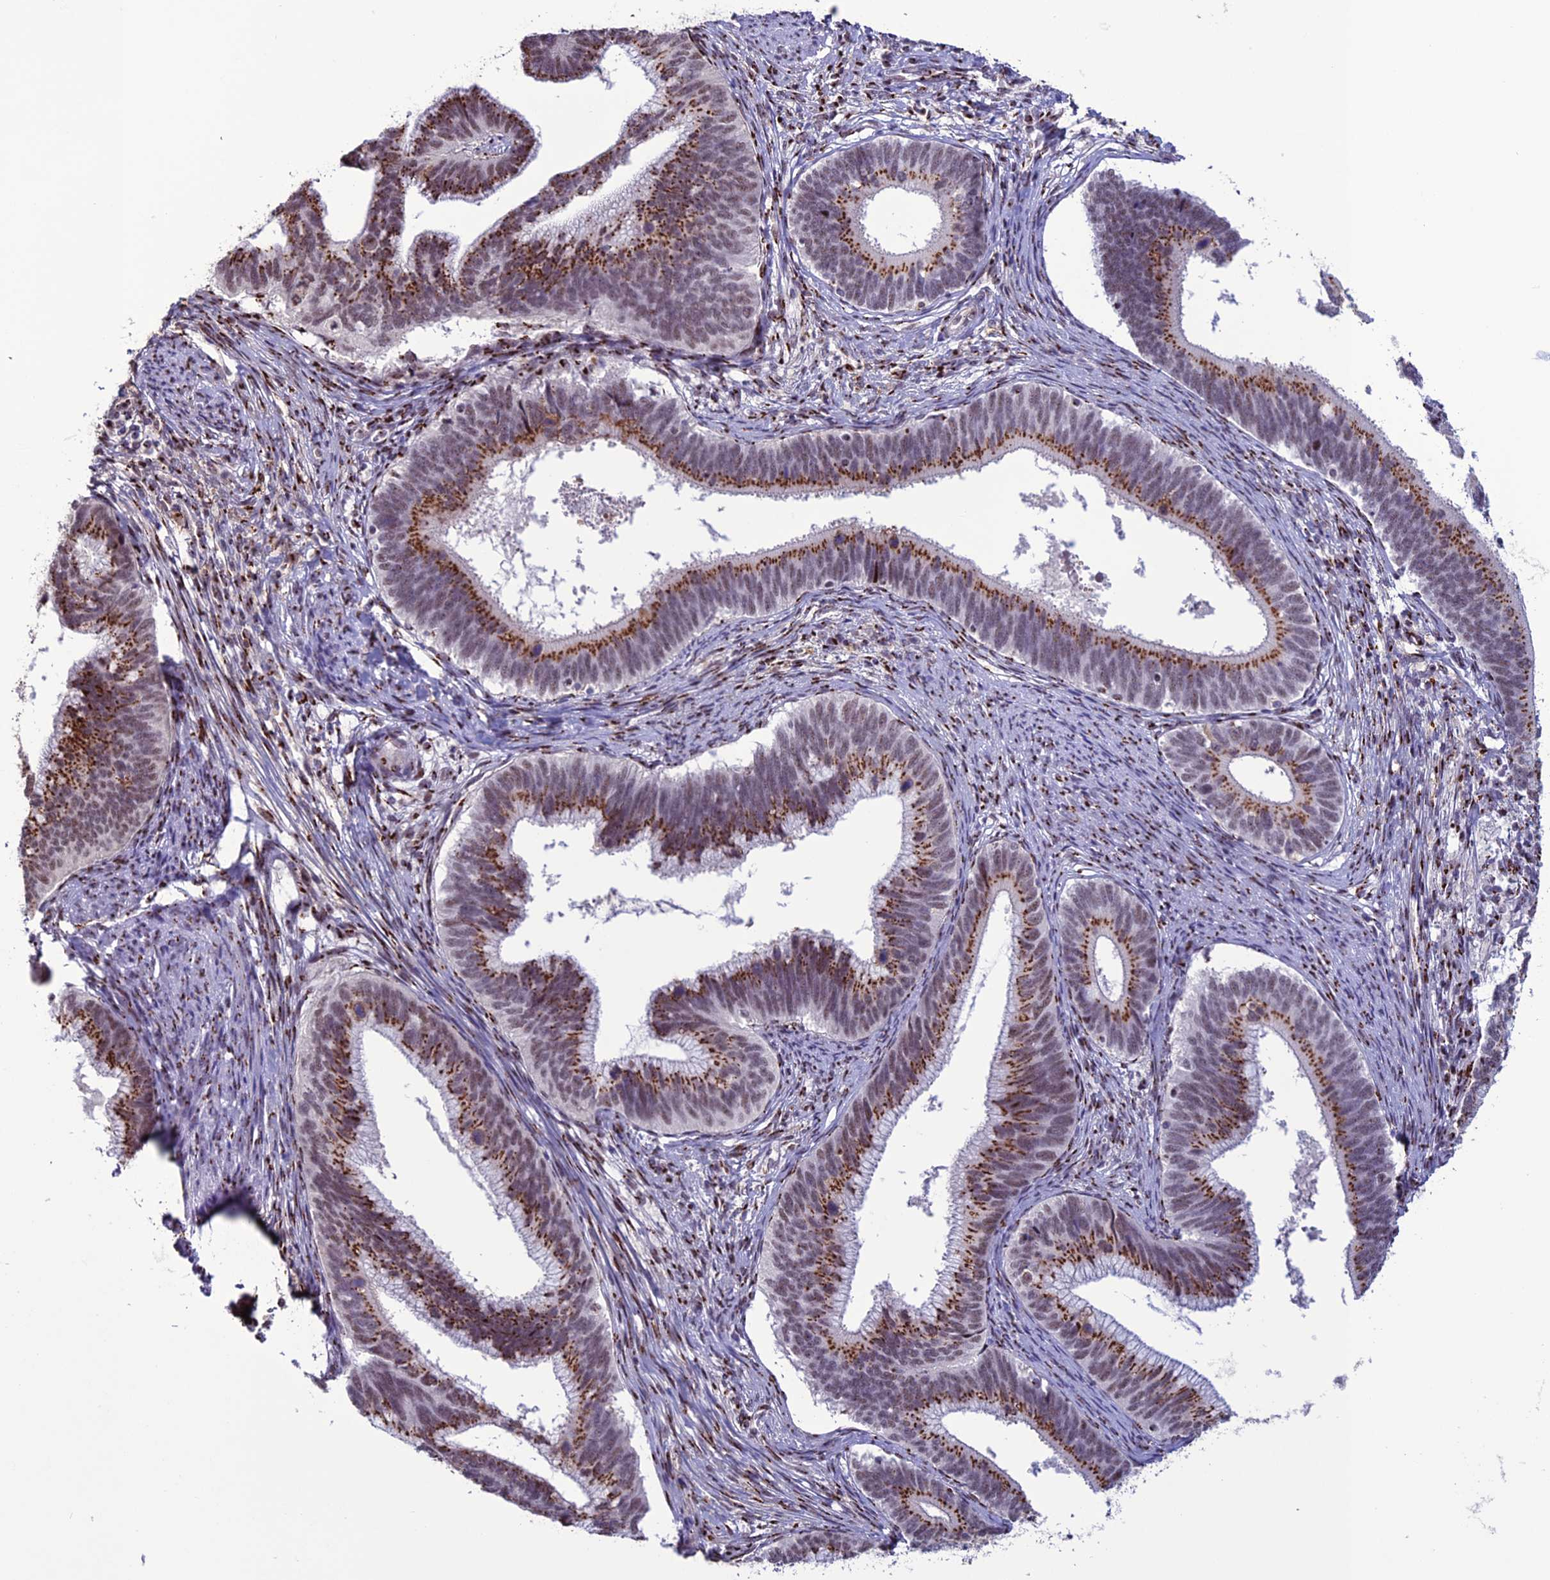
{"staining": {"intensity": "strong", "quantity": ">75%", "location": "cytoplasmic/membranous"}, "tissue": "cervical cancer", "cell_type": "Tumor cells", "image_type": "cancer", "snomed": [{"axis": "morphology", "description": "Adenocarcinoma, NOS"}, {"axis": "topography", "description": "Cervix"}], "caption": "Human cervical cancer (adenocarcinoma) stained with a brown dye demonstrates strong cytoplasmic/membranous positive staining in about >75% of tumor cells.", "gene": "PLEKHA4", "patient": {"sex": "female", "age": 42}}